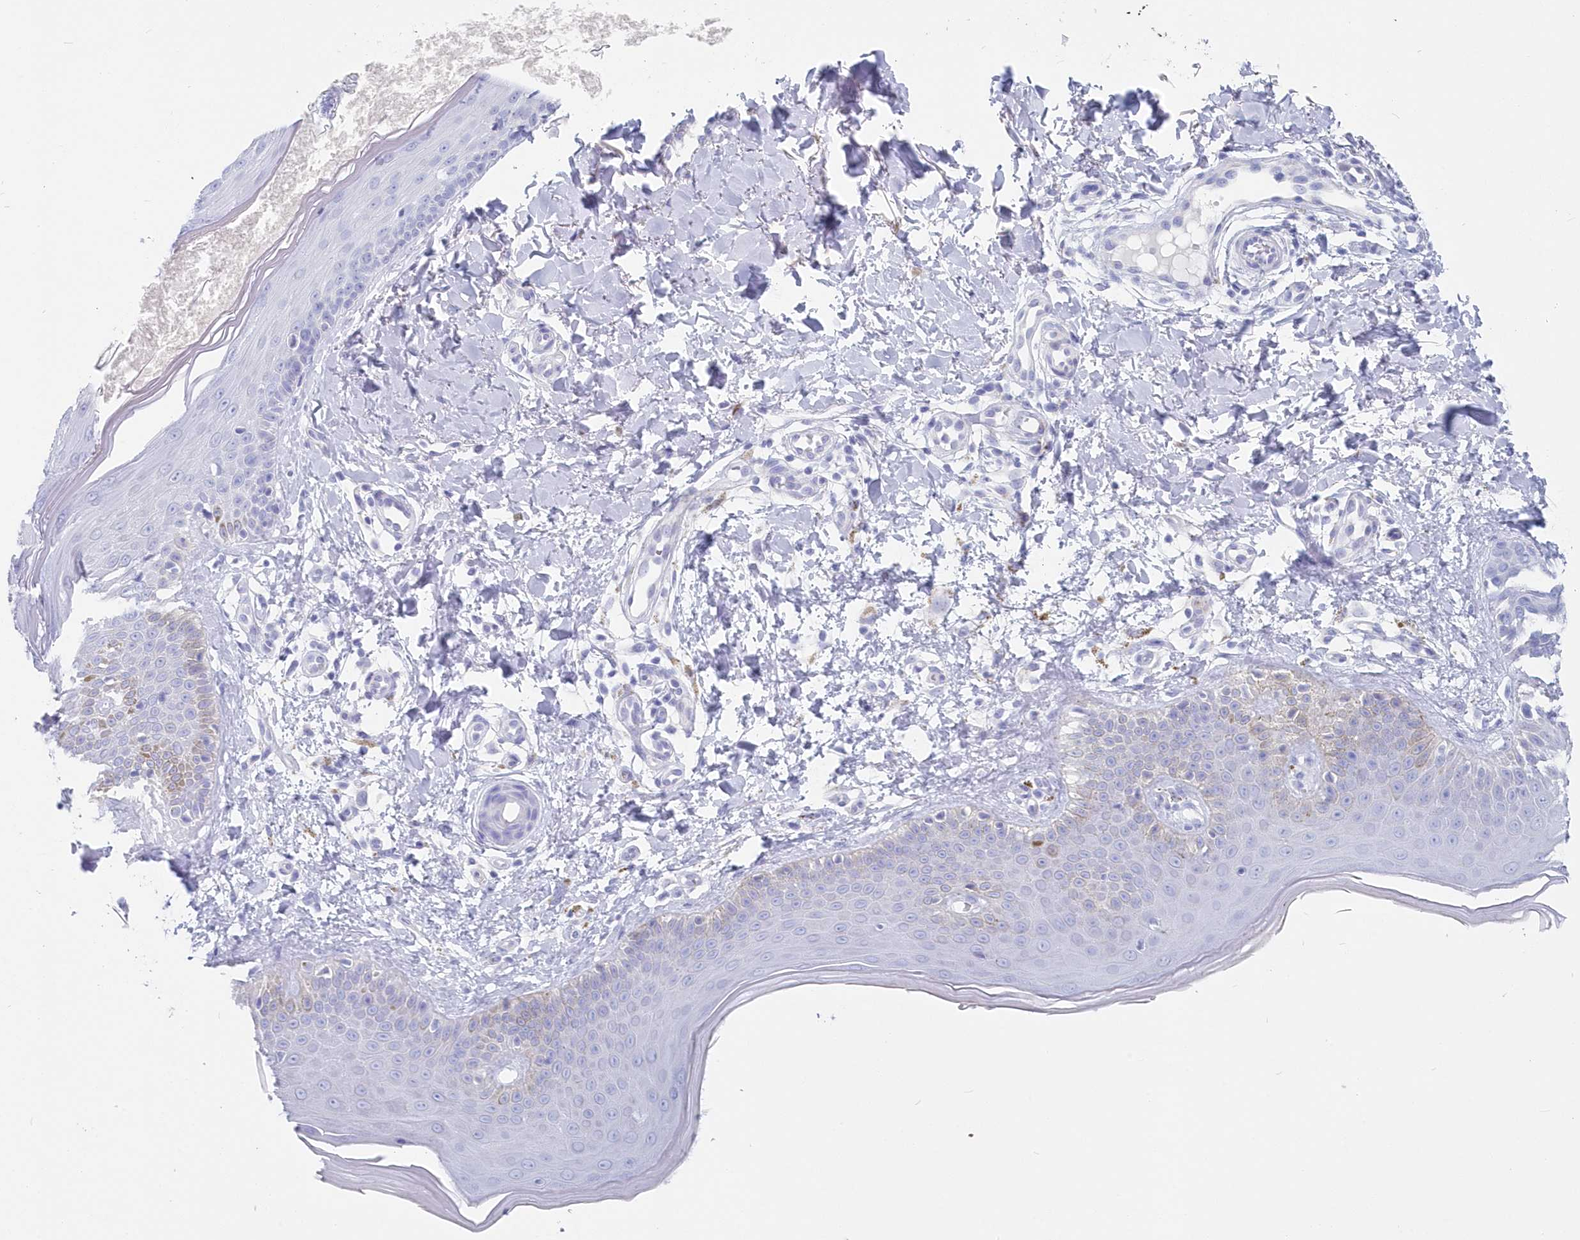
{"staining": {"intensity": "negative", "quantity": "none", "location": "none"}, "tissue": "skin", "cell_type": "Fibroblasts", "image_type": "normal", "snomed": [{"axis": "morphology", "description": "Normal tissue, NOS"}, {"axis": "topography", "description": "Skin"}], "caption": "There is no significant positivity in fibroblasts of skin. (DAB (3,3'-diaminobenzidine) IHC visualized using brightfield microscopy, high magnification).", "gene": "CSNK1G2", "patient": {"sex": "male", "age": 52}}